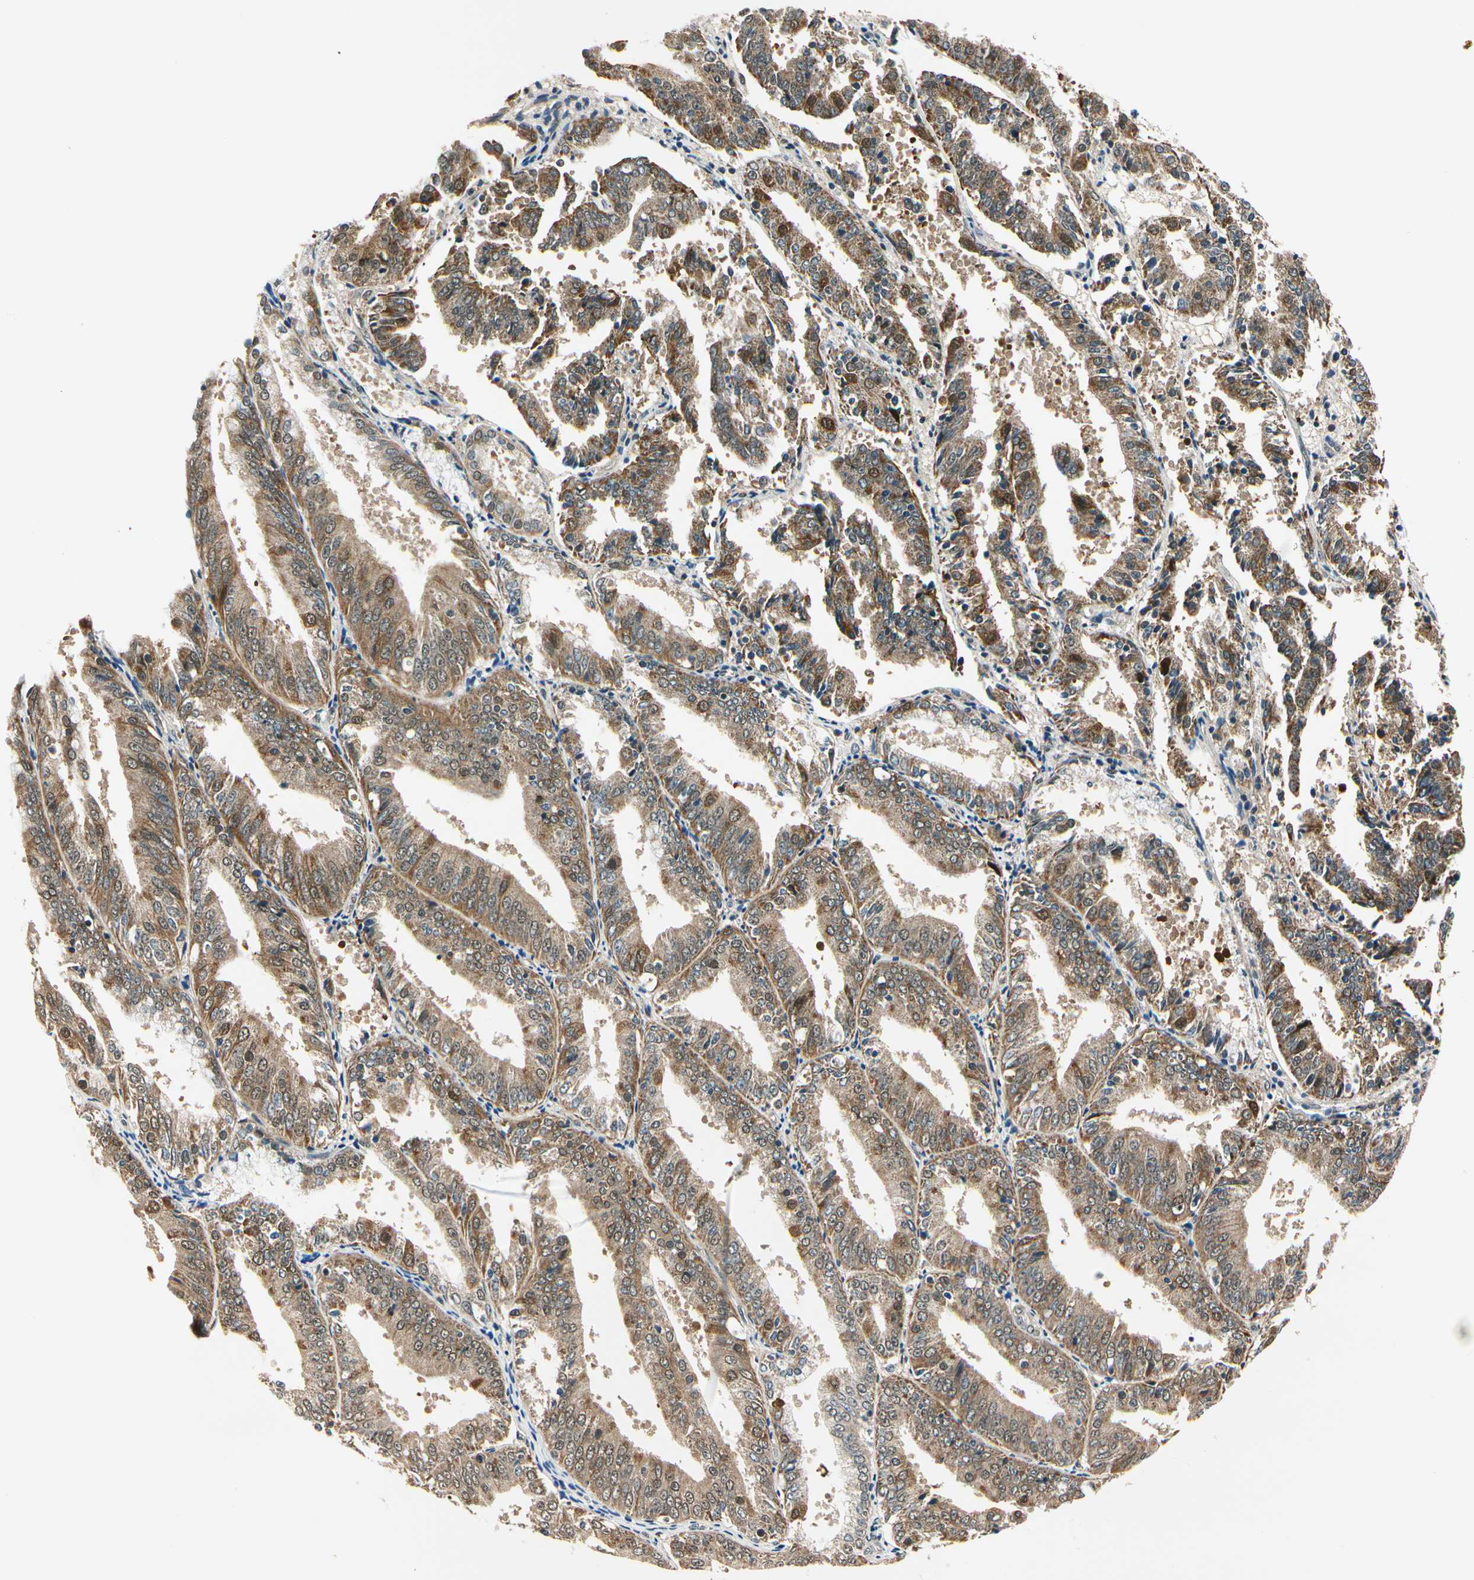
{"staining": {"intensity": "strong", "quantity": ">75%", "location": "cytoplasmic/membranous"}, "tissue": "endometrial cancer", "cell_type": "Tumor cells", "image_type": "cancer", "snomed": [{"axis": "morphology", "description": "Adenocarcinoma, NOS"}, {"axis": "topography", "description": "Endometrium"}], "caption": "There is high levels of strong cytoplasmic/membranous positivity in tumor cells of adenocarcinoma (endometrial), as demonstrated by immunohistochemical staining (brown color).", "gene": "PDK2", "patient": {"sex": "female", "age": 63}}